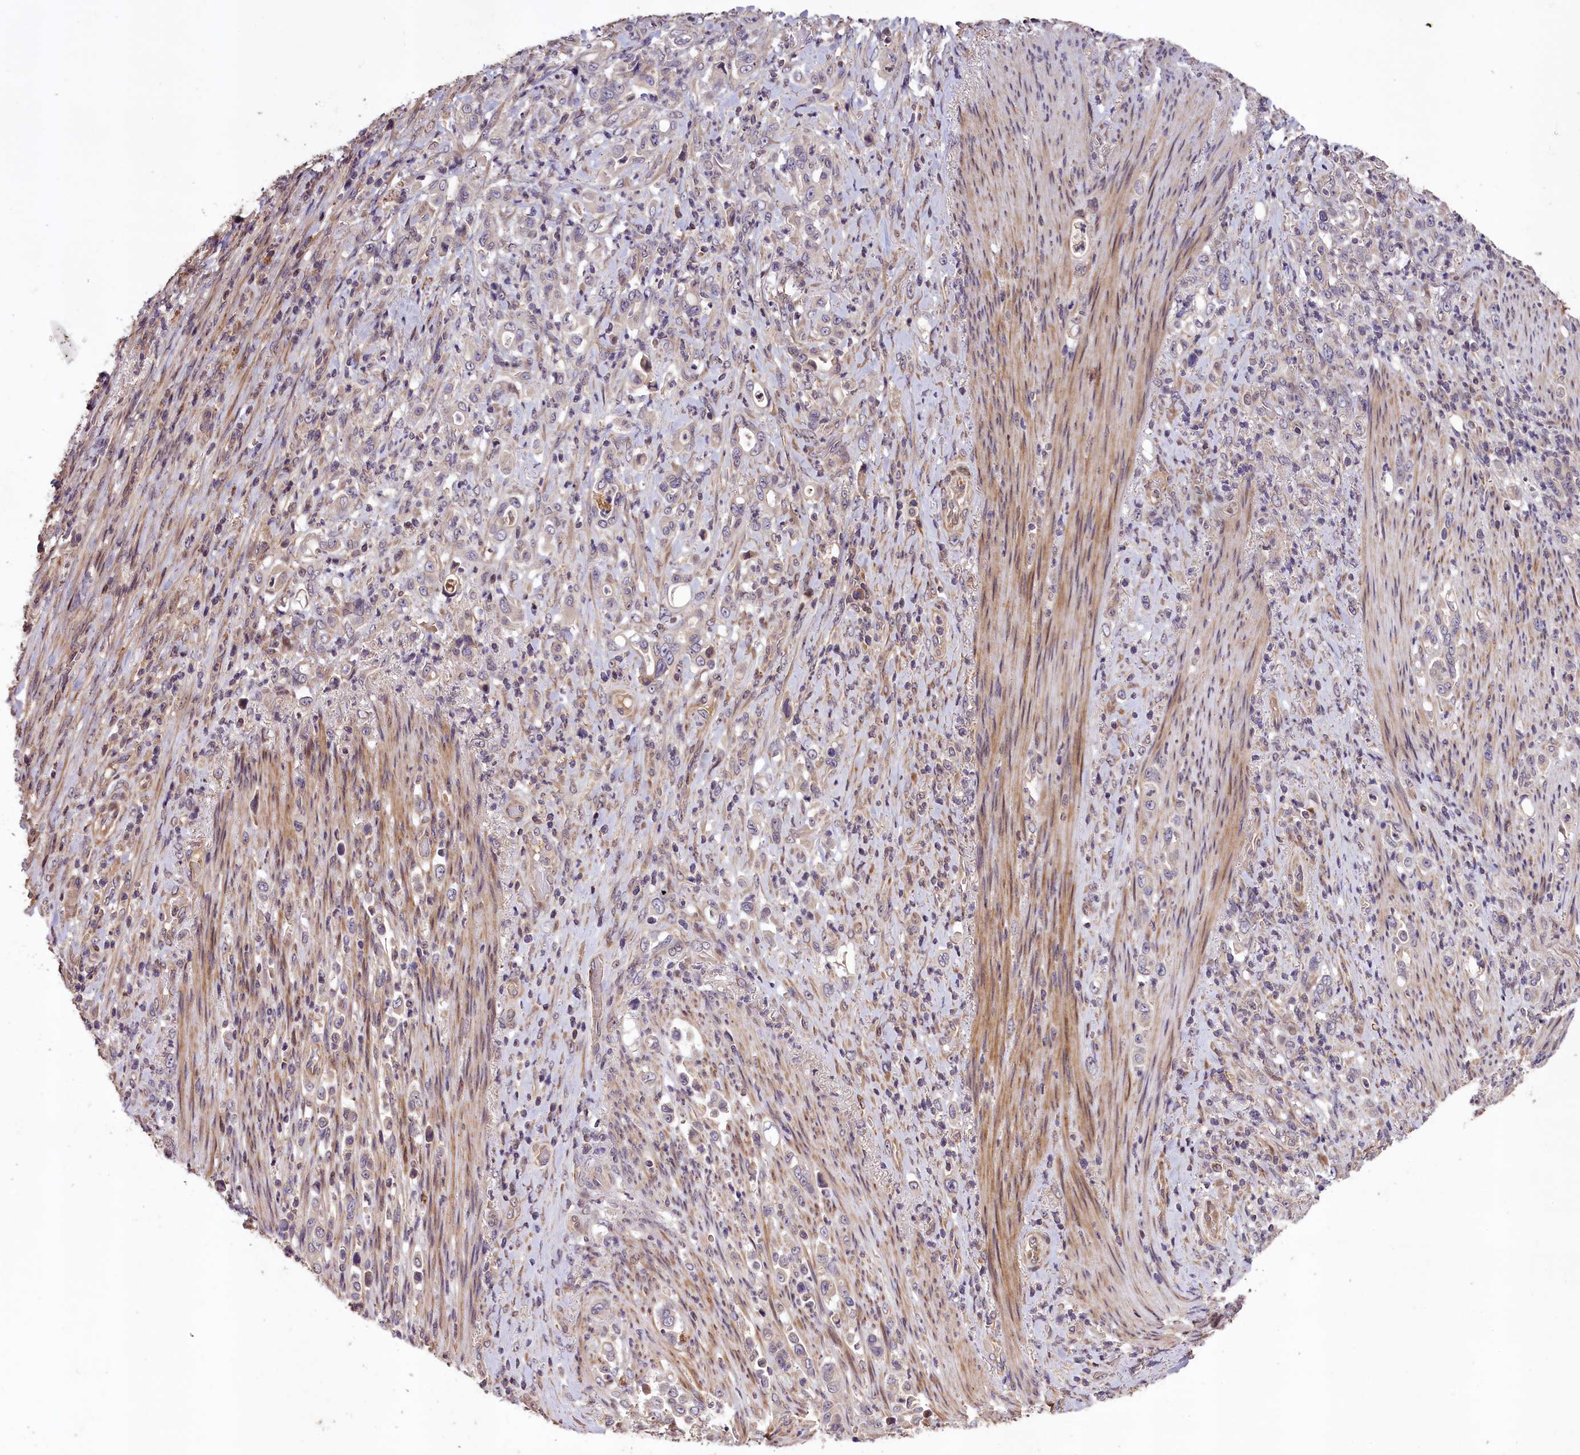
{"staining": {"intensity": "negative", "quantity": "none", "location": "none"}, "tissue": "stomach cancer", "cell_type": "Tumor cells", "image_type": "cancer", "snomed": [{"axis": "morphology", "description": "Normal tissue, NOS"}, {"axis": "morphology", "description": "Adenocarcinoma, NOS"}, {"axis": "topography", "description": "Stomach"}], "caption": "The immunohistochemistry micrograph has no significant positivity in tumor cells of stomach cancer tissue. The staining was performed using DAB to visualize the protein expression in brown, while the nuclei were stained in blue with hematoxylin (Magnification: 20x).", "gene": "DNAJB9", "patient": {"sex": "female", "age": 79}}